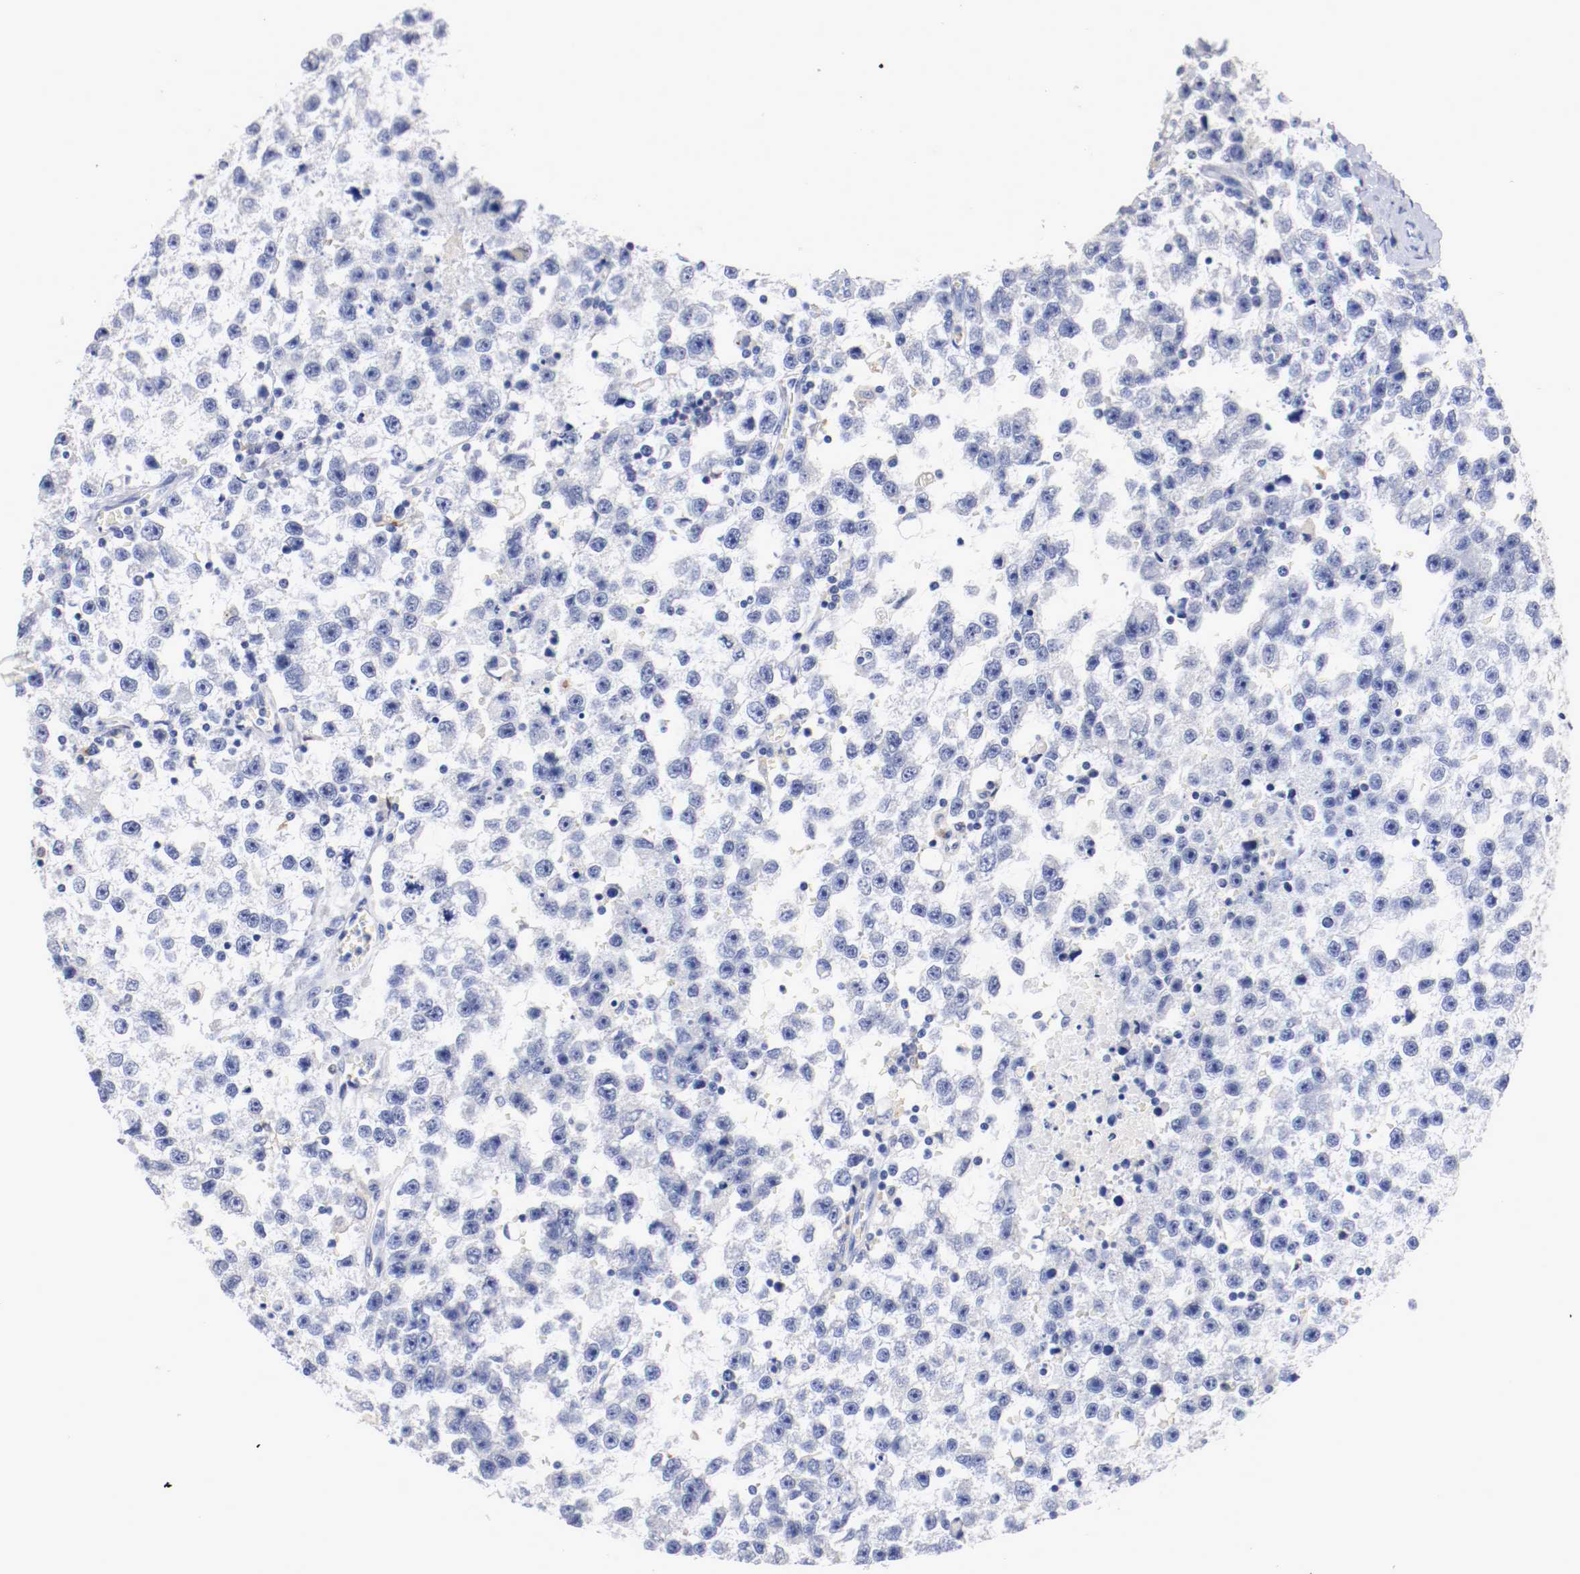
{"staining": {"intensity": "negative", "quantity": "none", "location": "none"}, "tissue": "testis cancer", "cell_type": "Tumor cells", "image_type": "cancer", "snomed": [{"axis": "morphology", "description": "Seminoma, NOS"}, {"axis": "topography", "description": "Testis"}], "caption": "This is an immunohistochemistry photomicrograph of testis seminoma. There is no expression in tumor cells.", "gene": "FGFBP1", "patient": {"sex": "male", "age": 33}}